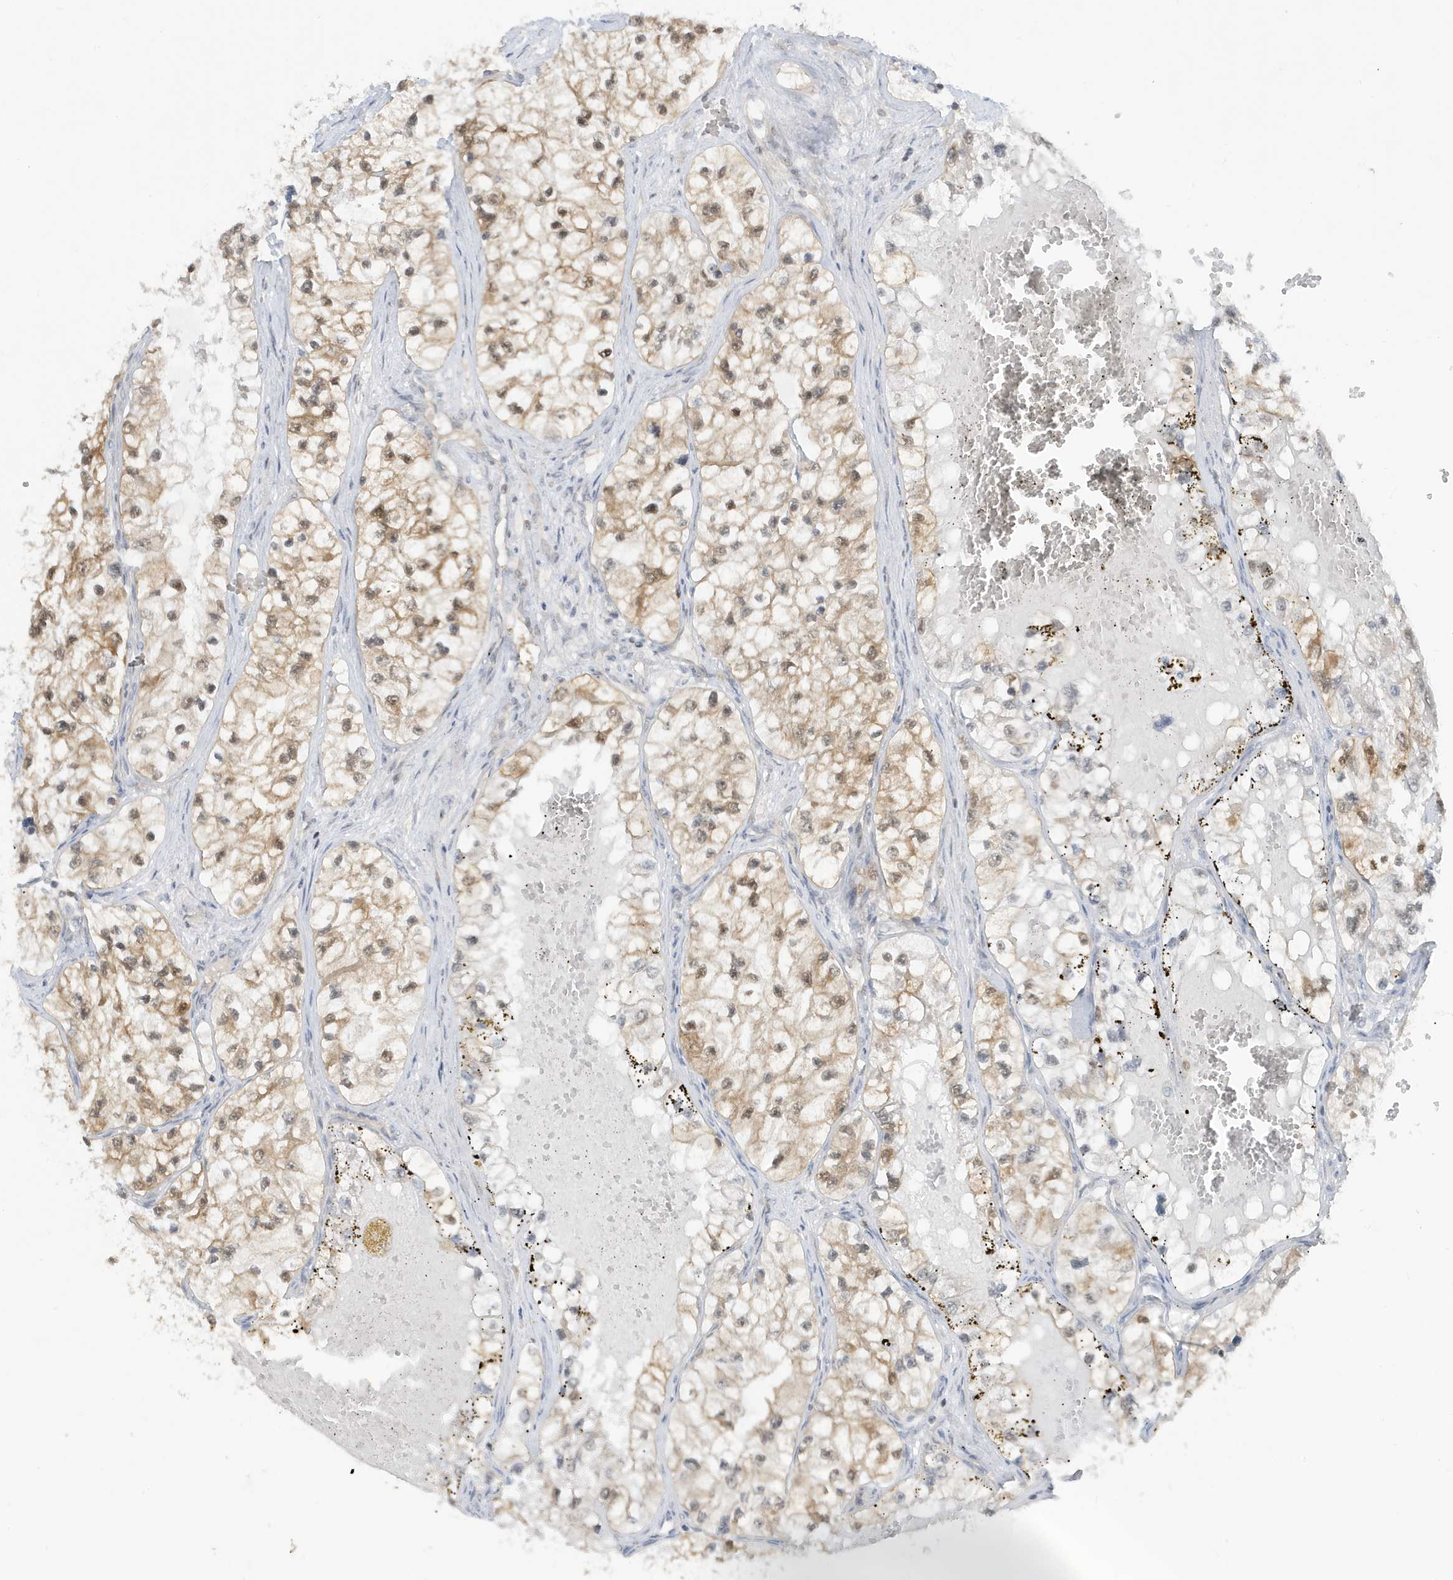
{"staining": {"intensity": "moderate", "quantity": ">75%", "location": "cytoplasmic/membranous"}, "tissue": "renal cancer", "cell_type": "Tumor cells", "image_type": "cancer", "snomed": [{"axis": "morphology", "description": "Adenocarcinoma, NOS"}, {"axis": "topography", "description": "Kidney"}], "caption": "Approximately >75% of tumor cells in adenocarcinoma (renal) show moderate cytoplasmic/membranous protein positivity as visualized by brown immunohistochemical staining.", "gene": "OGA", "patient": {"sex": "female", "age": 57}}